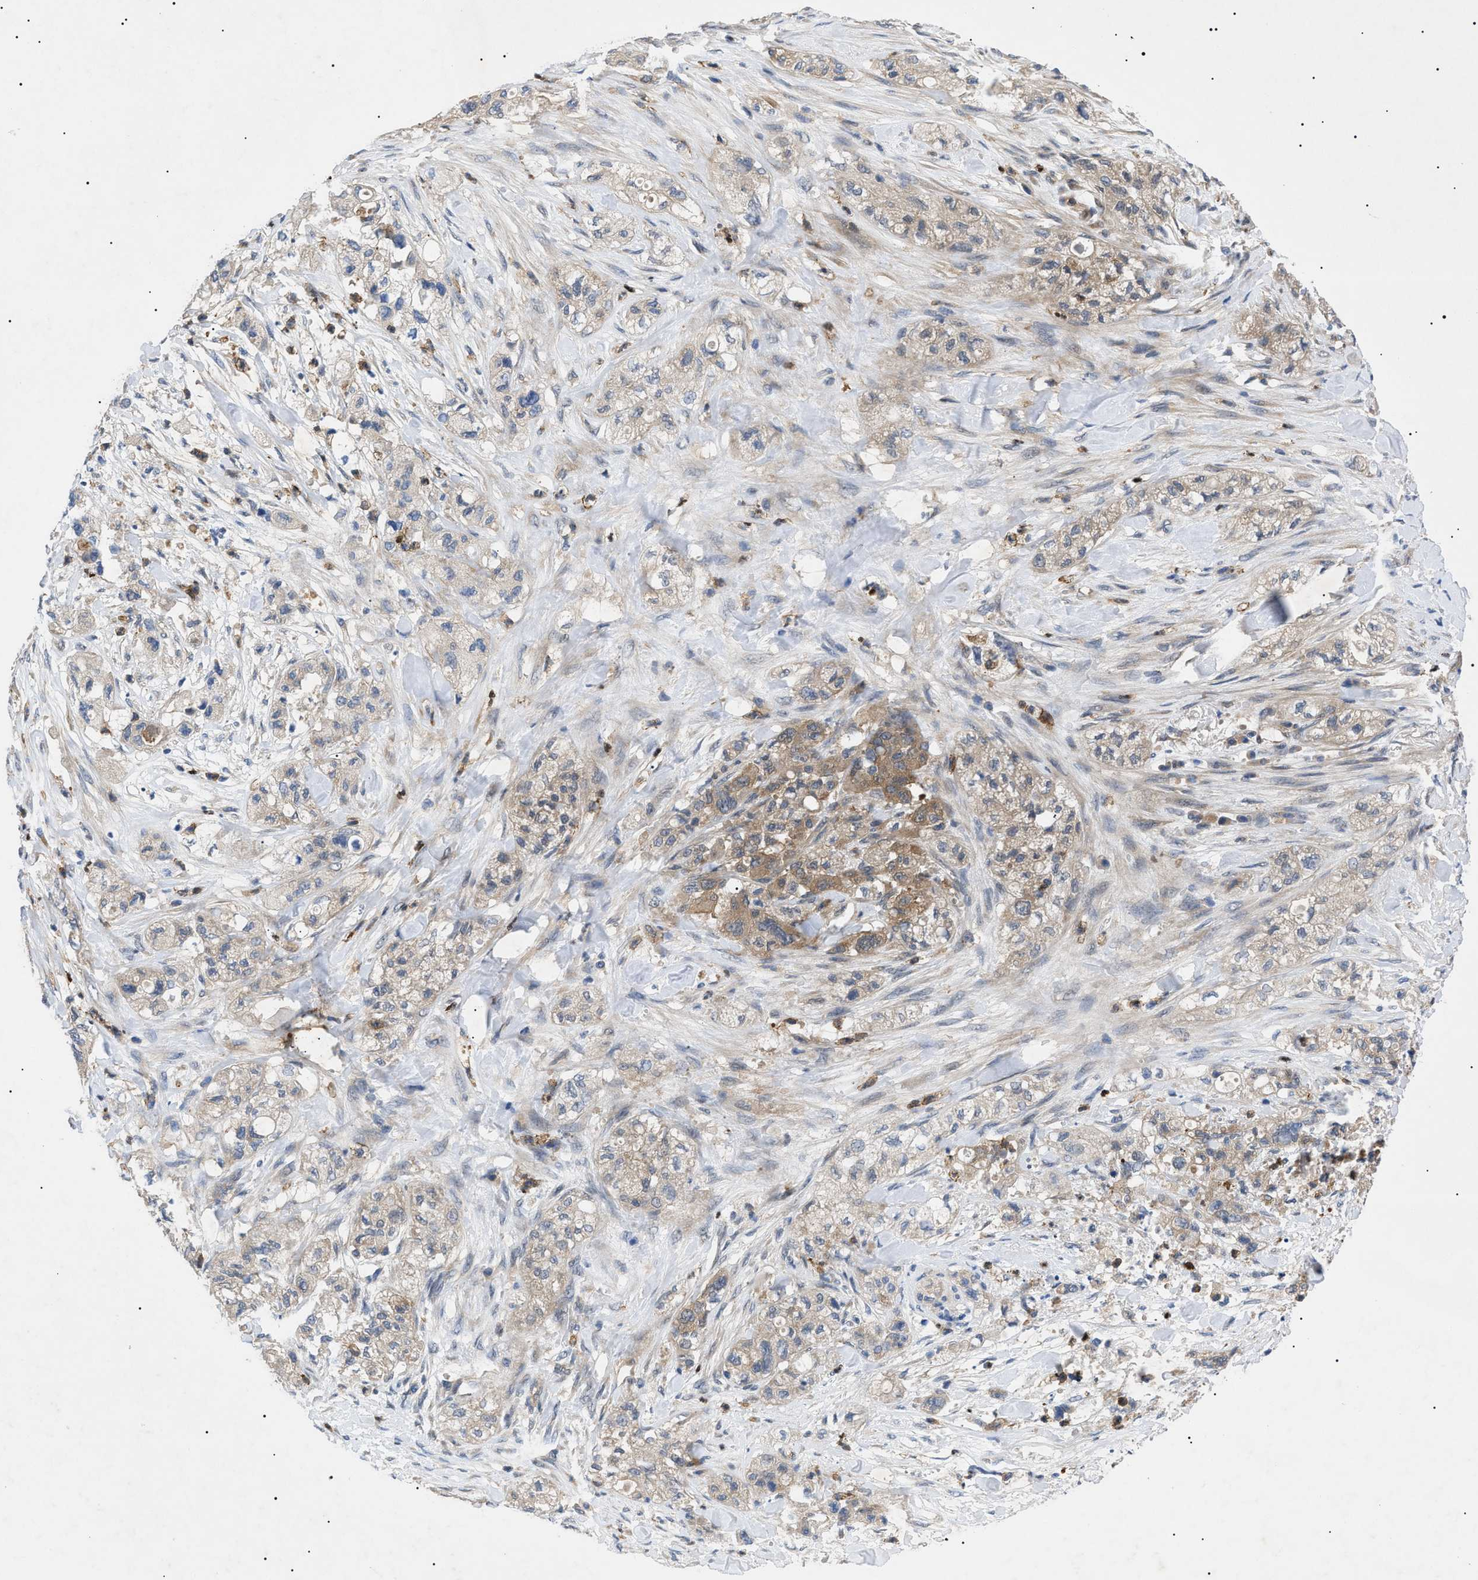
{"staining": {"intensity": "weak", "quantity": ">75%", "location": "cytoplasmic/membranous"}, "tissue": "pancreatic cancer", "cell_type": "Tumor cells", "image_type": "cancer", "snomed": [{"axis": "morphology", "description": "Adenocarcinoma, NOS"}, {"axis": "topography", "description": "Pancreas"}], "caption": "Immunohistochemistry staining of pancreatic adenocarcinoma, which exhibits low levels of weak cytoplasmic/membranous positivity in about >75% of tumor cells indicating weak cytoplasmic/membranous protein positivity. The staining was performed using DAB (3,3'-diaminobenzidine) (brown) for protein detection and nuclei were counterstained in hematoxylin (blue).", "gene": "RIPK1", "patient": {"sex": "female", "age": 78}}